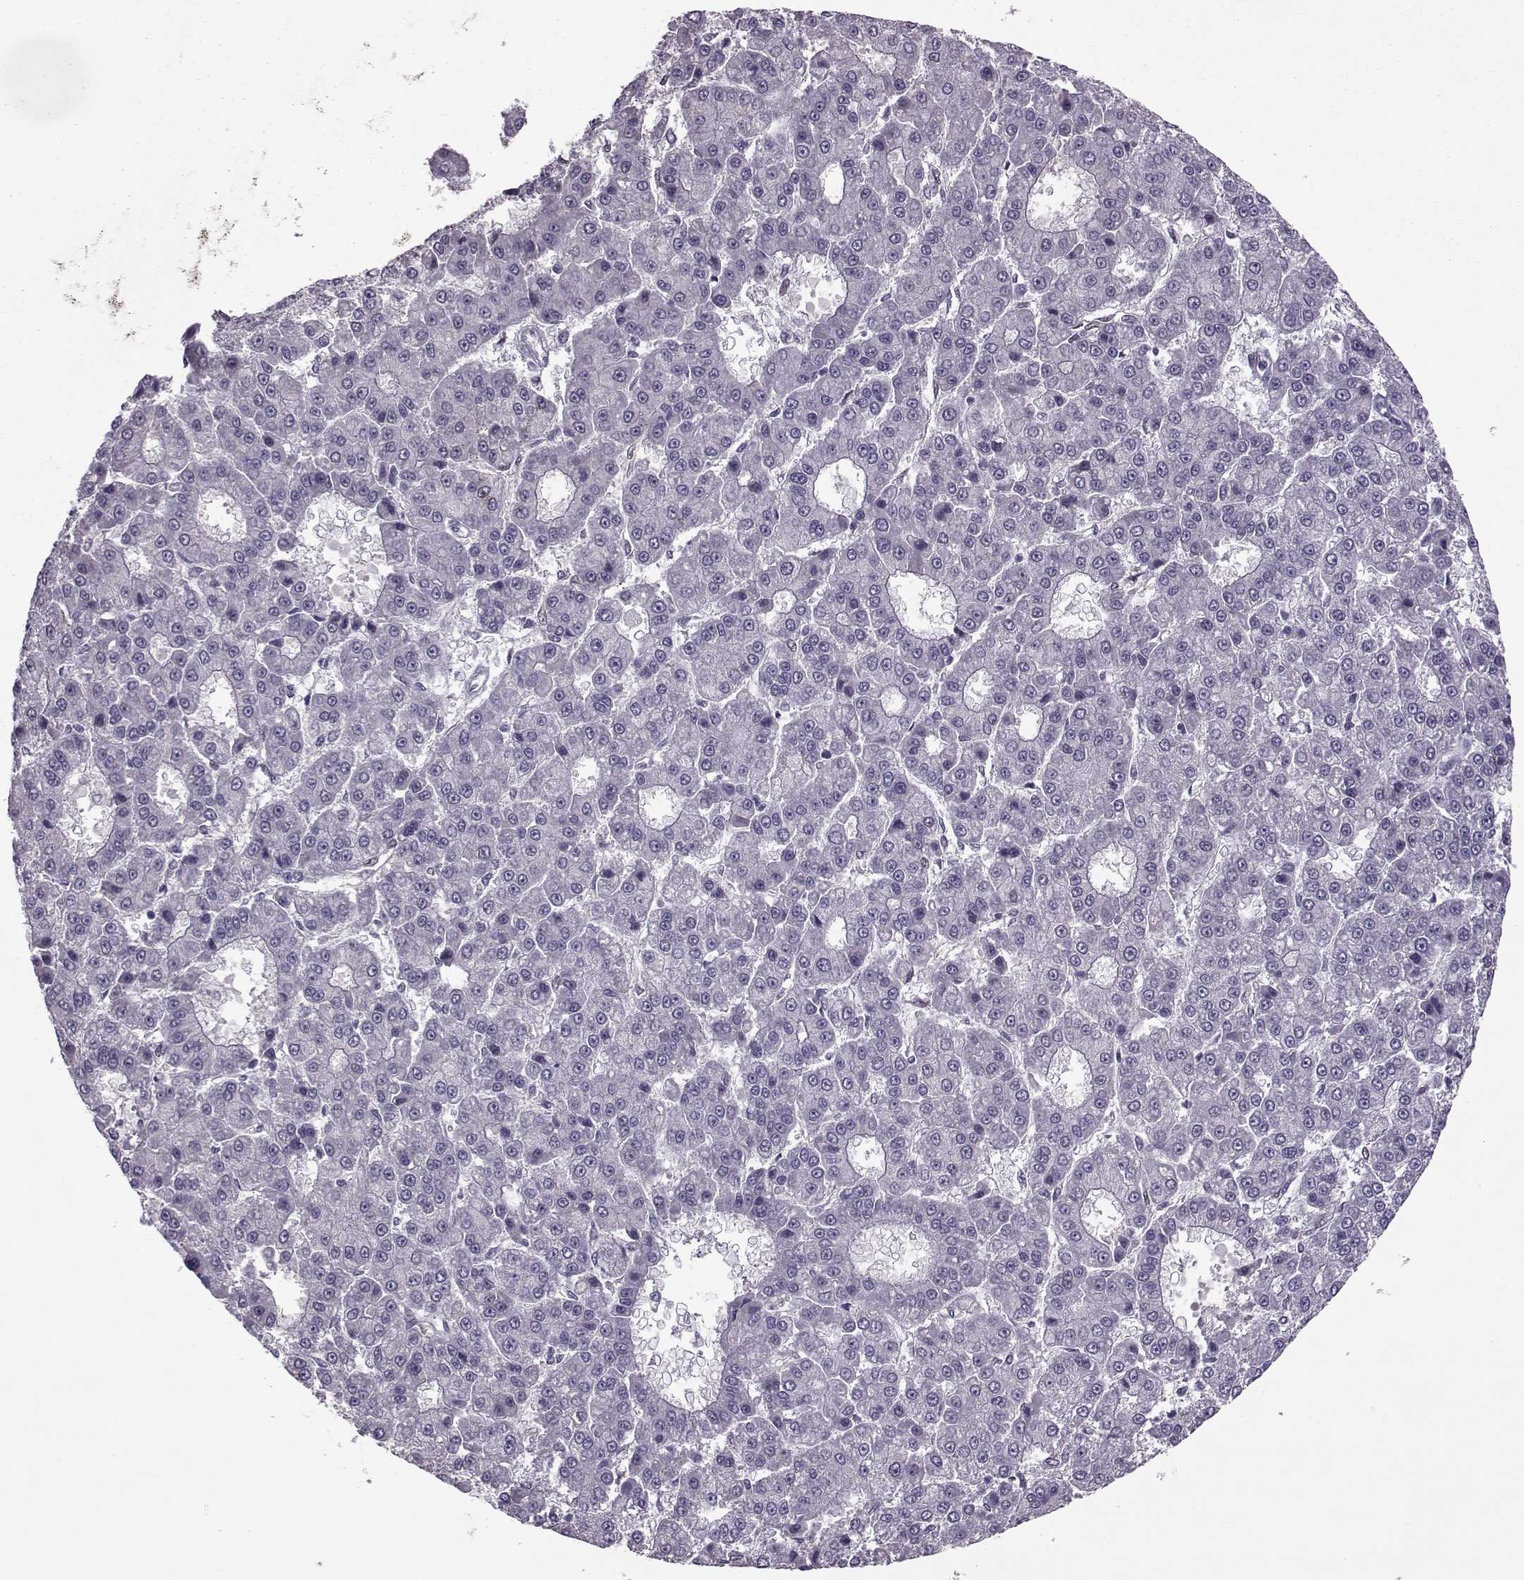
{"staining": {"intensity": "negative", "quantity": "none", "location": "none"}, "tissue": "liver cancer", "cell_type": "Tumor cells", "image_type": "cancer", "snomed": [{"axis": "morphology", "description": "Carcinoma, Hepatocellular, NOS"}, {"axis": "topography", "description": "Liver"}], "caption": "IHC image of hepatocellular carcinoma (liver) stained for a protein (brown), which shows no positivity in tumor cells.", "gene": "CDK4", "patient": {"sex": "male", "age": 70}}